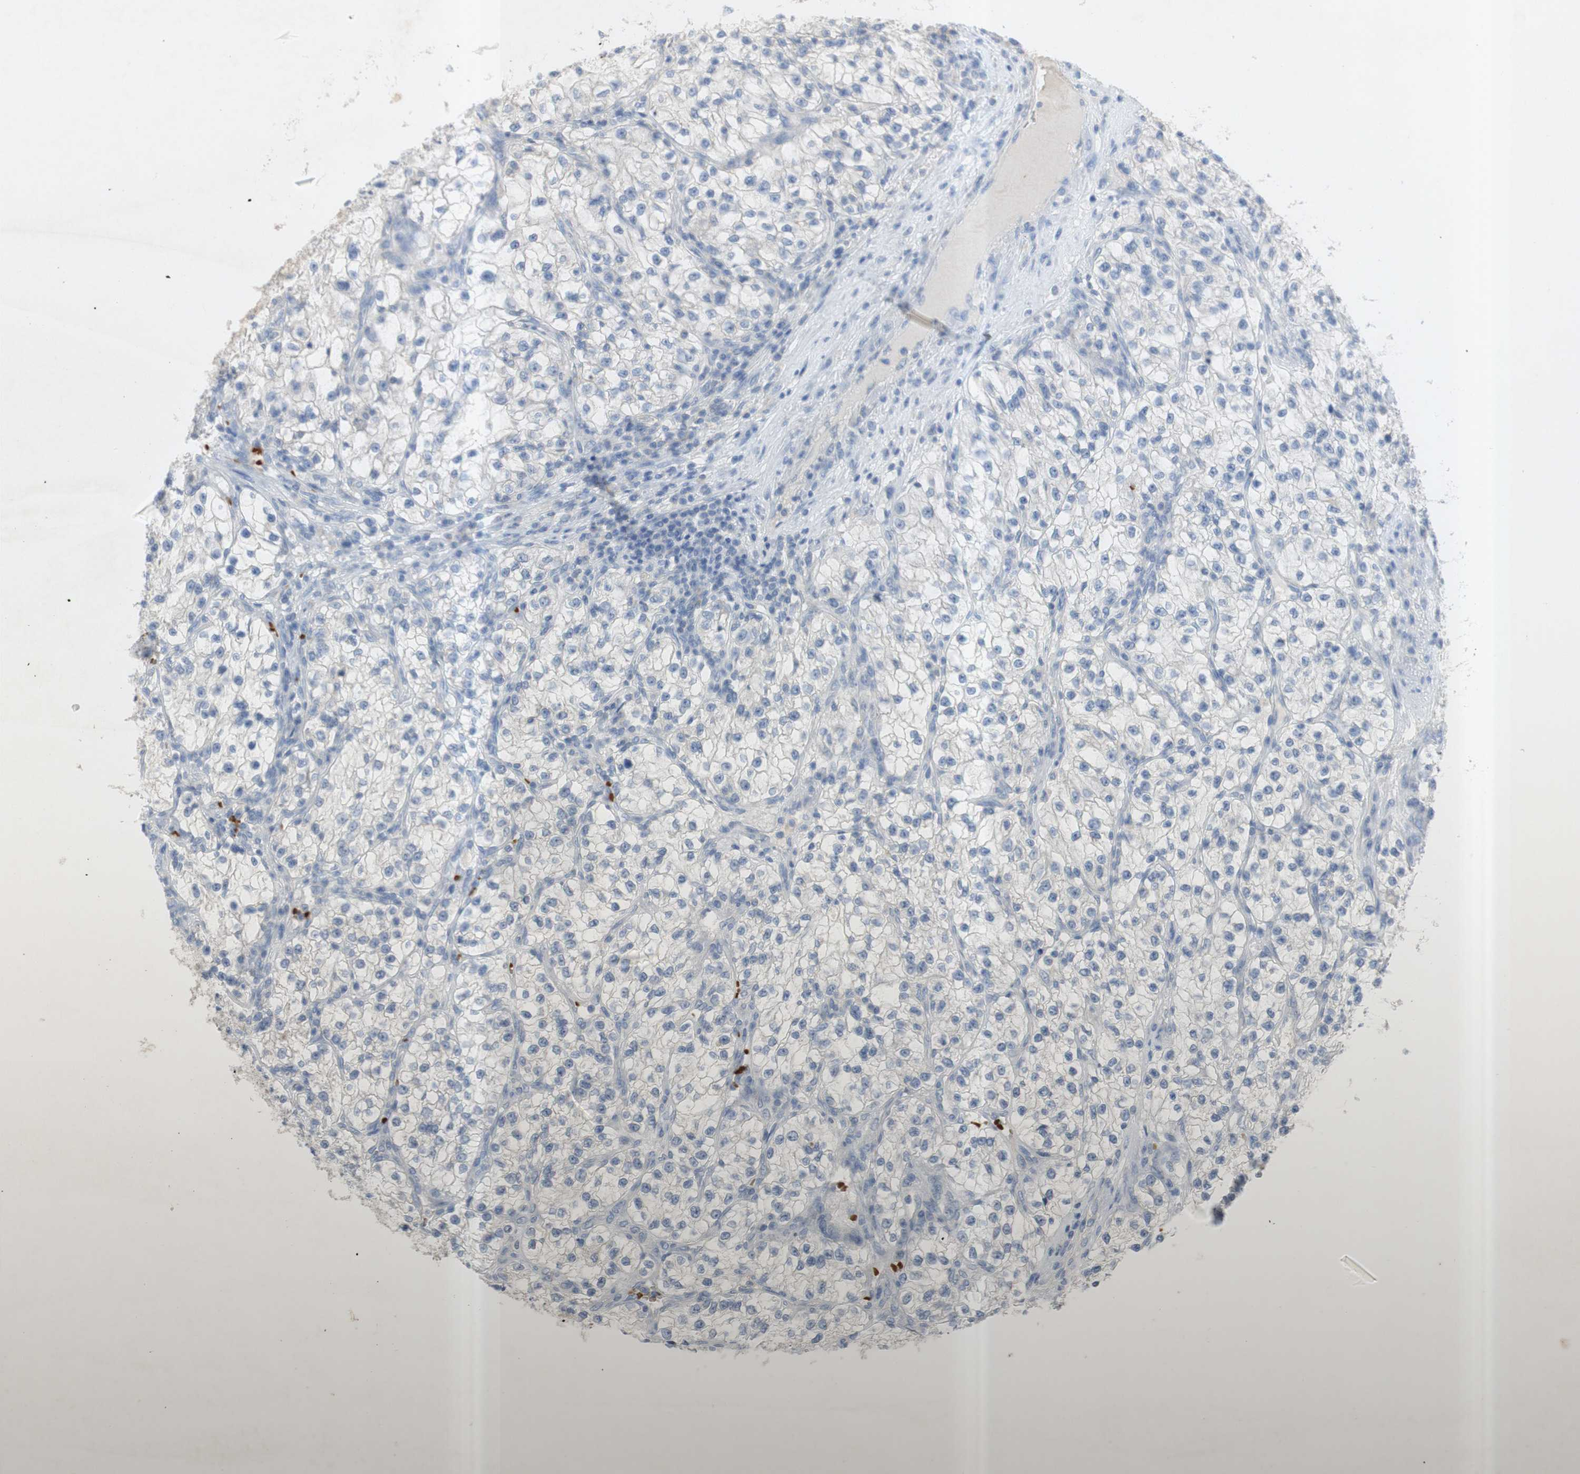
{"staining": {"intensity": "negative", "quantity": "none", "location": "none"}, "tissue": "renal cancer", "cell_type": "Tumor cells", "image_type": "cancer", "snomed": [{"axis": "morphology", "description": "Adenocarcinoma, NOS"}, {"axis": "topography", "description": "Kidney"}], "caption": "High magnification brightfield microscopy of renal adenocarcinoma stained with DAB (3,3'-diaminobenzidine) (brown) and counterstained with hematoxylin (blue): tumor cells show no significant positivity.", "gene": "EPO", "patient": {"sex": "female", "age": 57}}